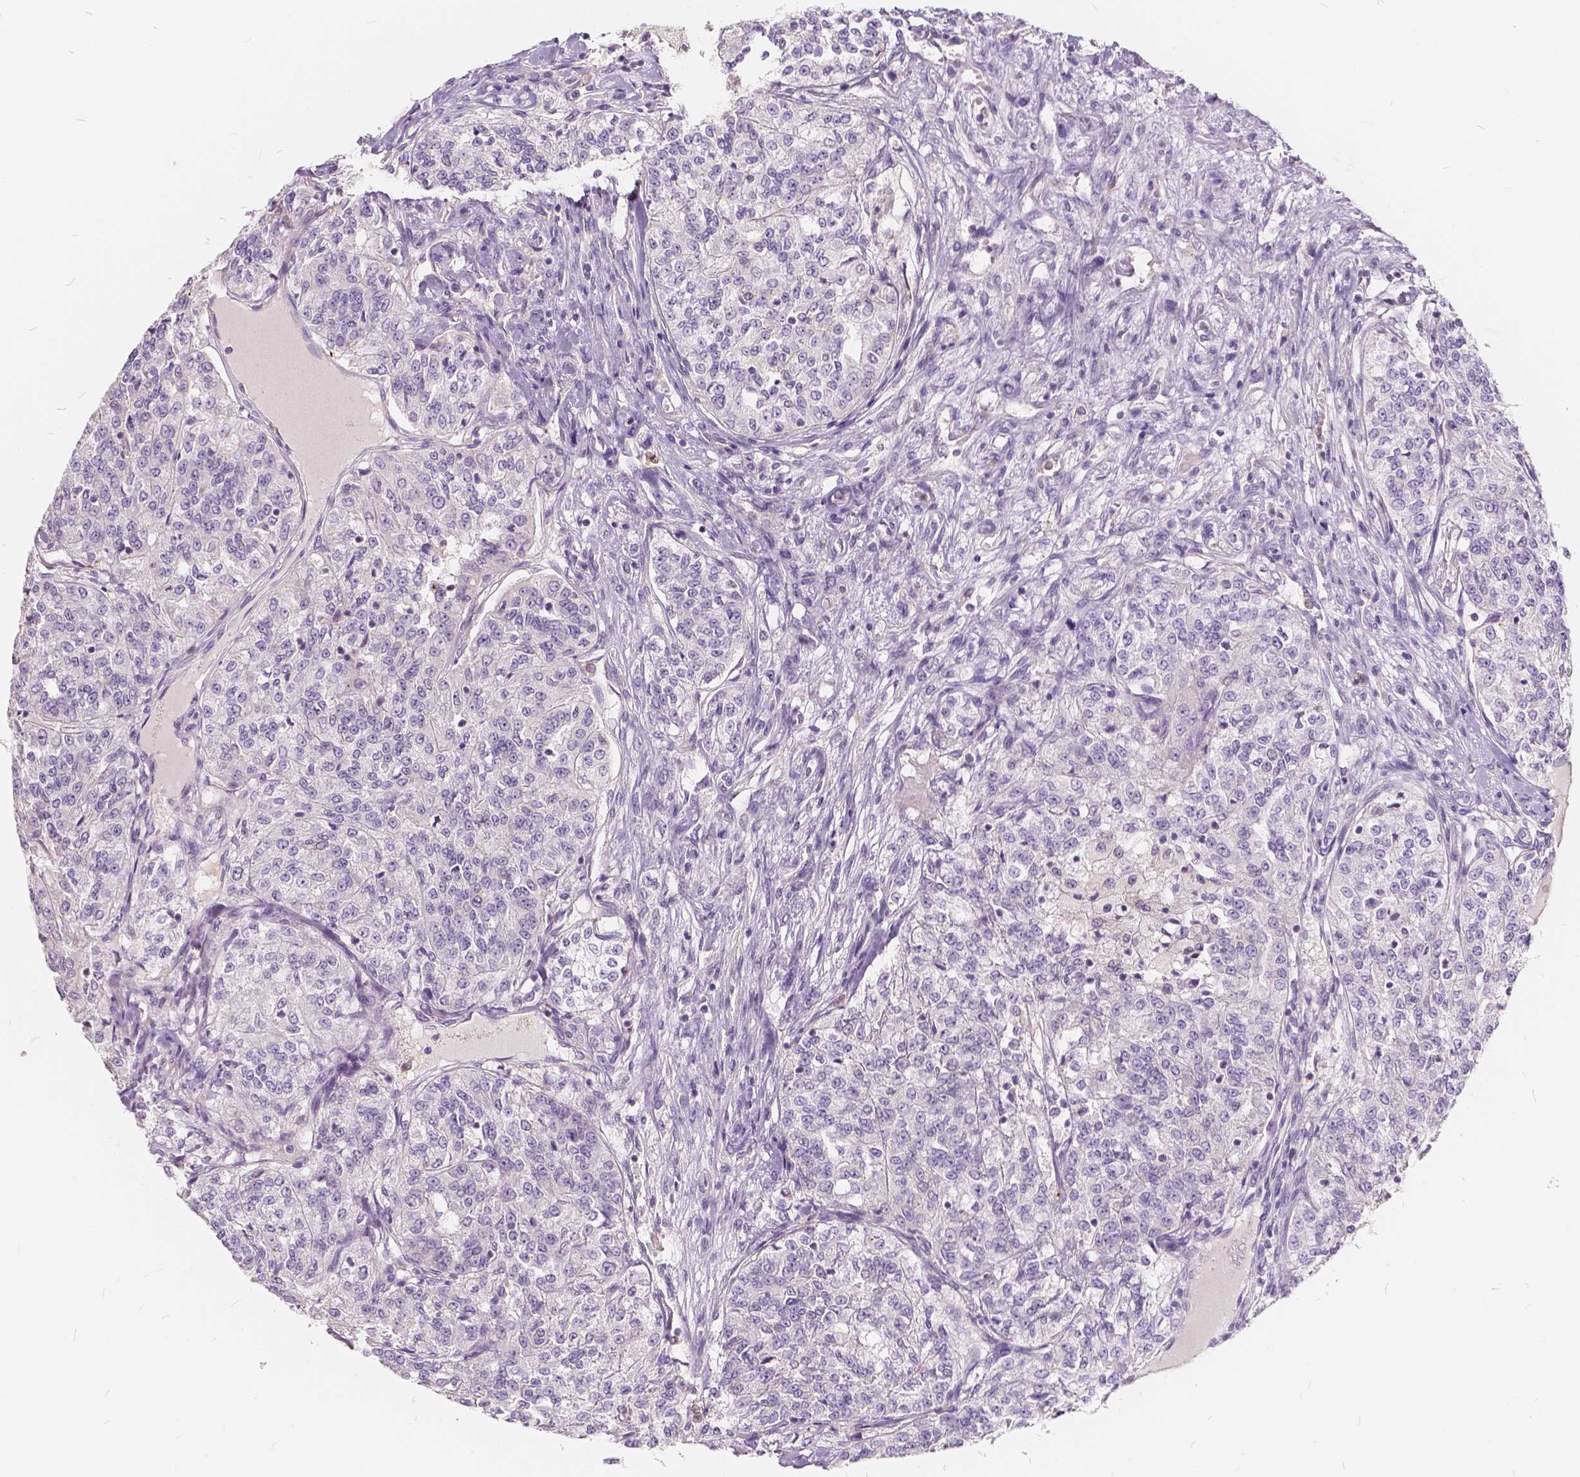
{"staining": {"intensity": "negative", "quantity": "none", "location": "none"}, "tissue": "renal cancer", "cell_type": "Tumor cells", "image_type": "cancer", "snomed": [{"axis": "morphology", "description": "Adenocarcinoma, NOS"}, {"axis": "topography", "description": "Kidney"}], "caption": "Immunohistochemical staining of renal cancer (adenocarcinoma) exhibits no significant positivity in tumor cells. Brightfield microscopy of IHC stained with DAB (brown) and hematoxylin (blue), captured at high magnification.", "gene": "KIAA0513", "patient": {"sex": "female", "age": 63}}